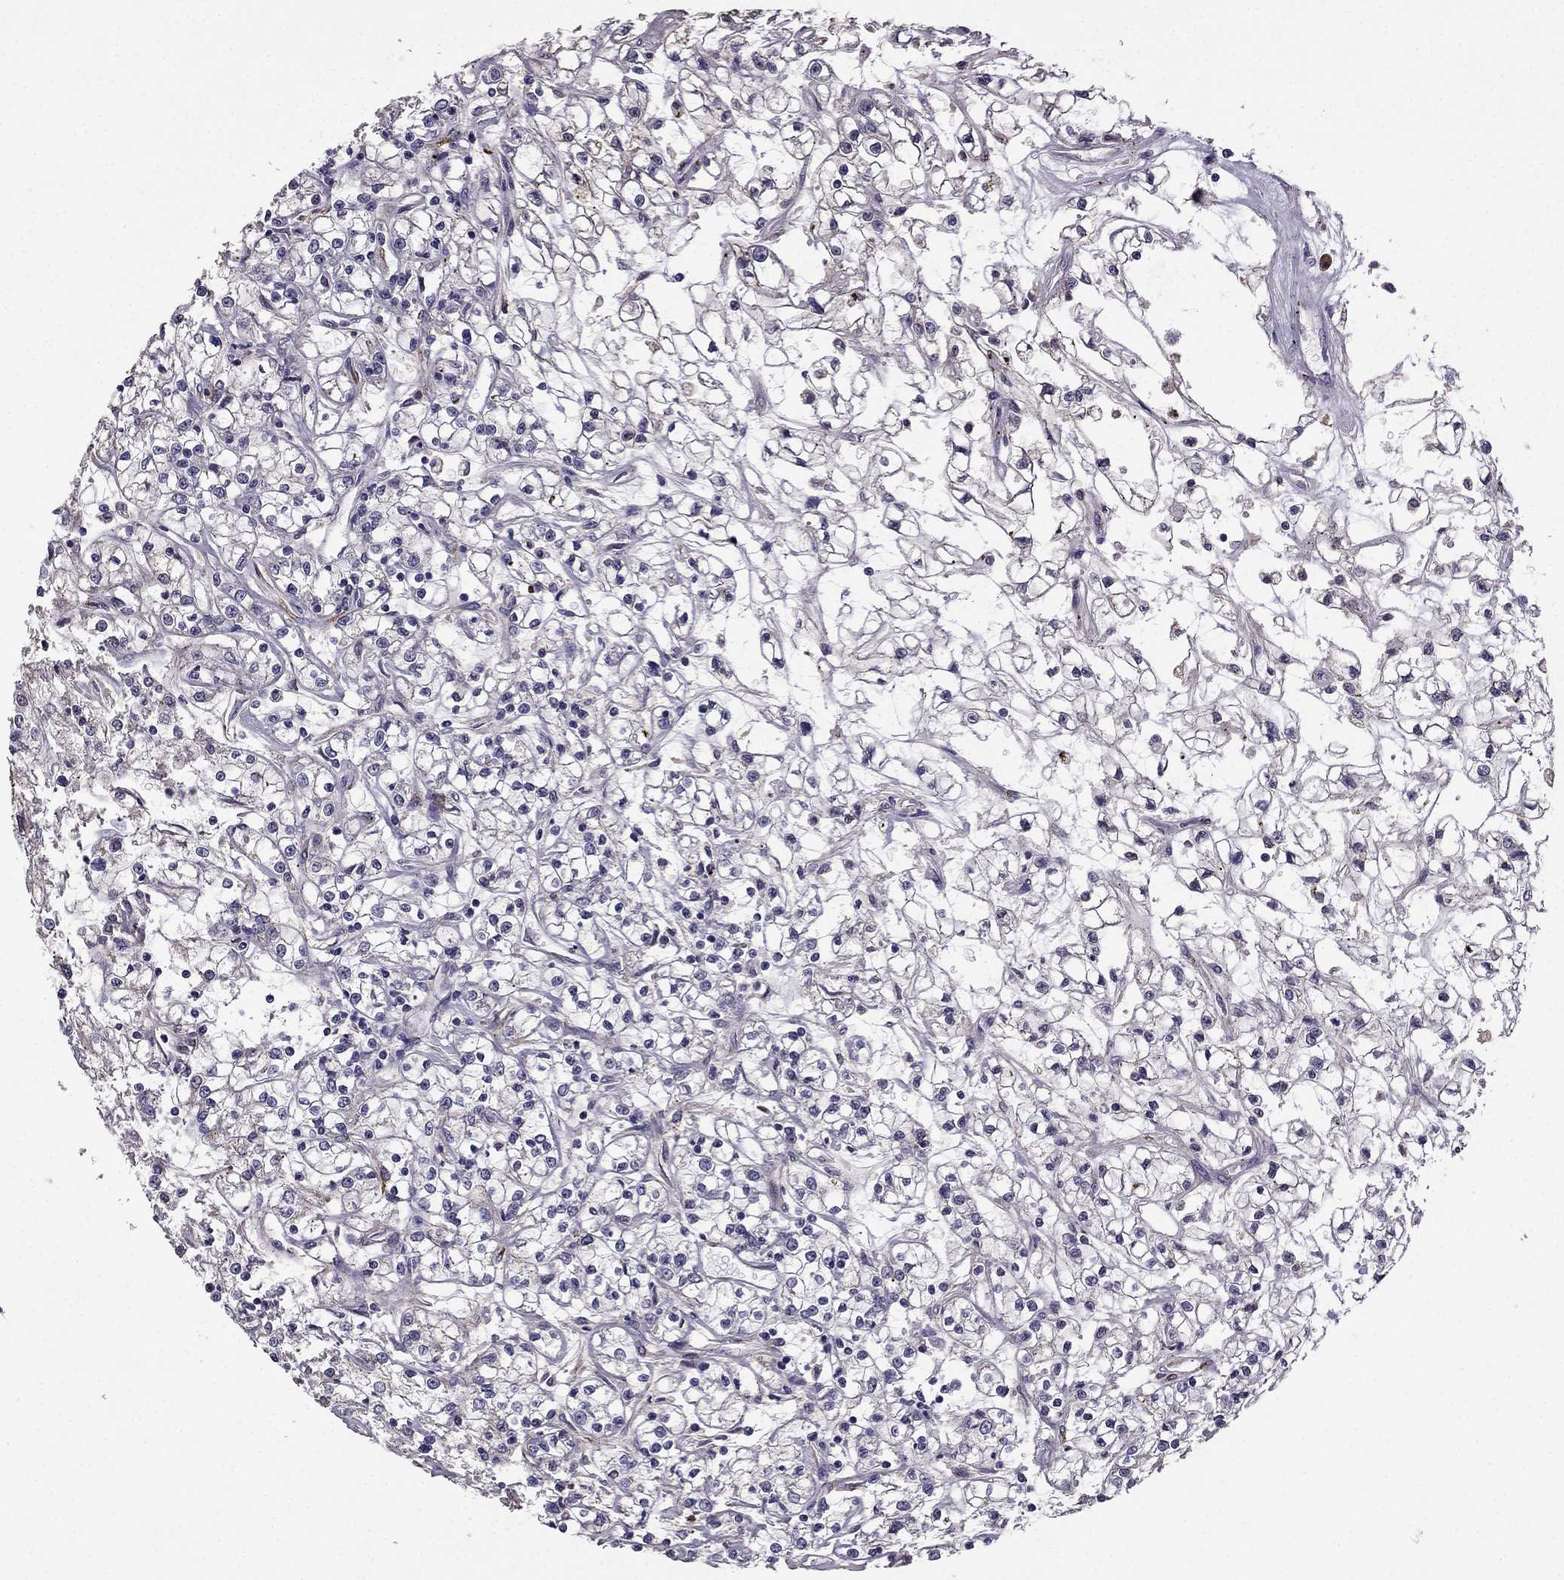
{"staining": {"intensity": "negative", "quantity": "none", "location": "none"}, "tissue": "renal cancer", "cell_type": "Tumor cells", "image_type": "cancer", "snomed": [{"axis": "morphology", "description": "Adenocarcinoma, NOS"}, {"axis": "topography", "description": "Kidney"}], "caption": "Micrograph shows no protein expression in tumor cells of renal cancer tissue. (DAB immunohistochemistry (IHC) visualized using brightfield microscopy, high magnification).", "gene": "CDH9", "patient": {"sex": "female", "age": 59}}